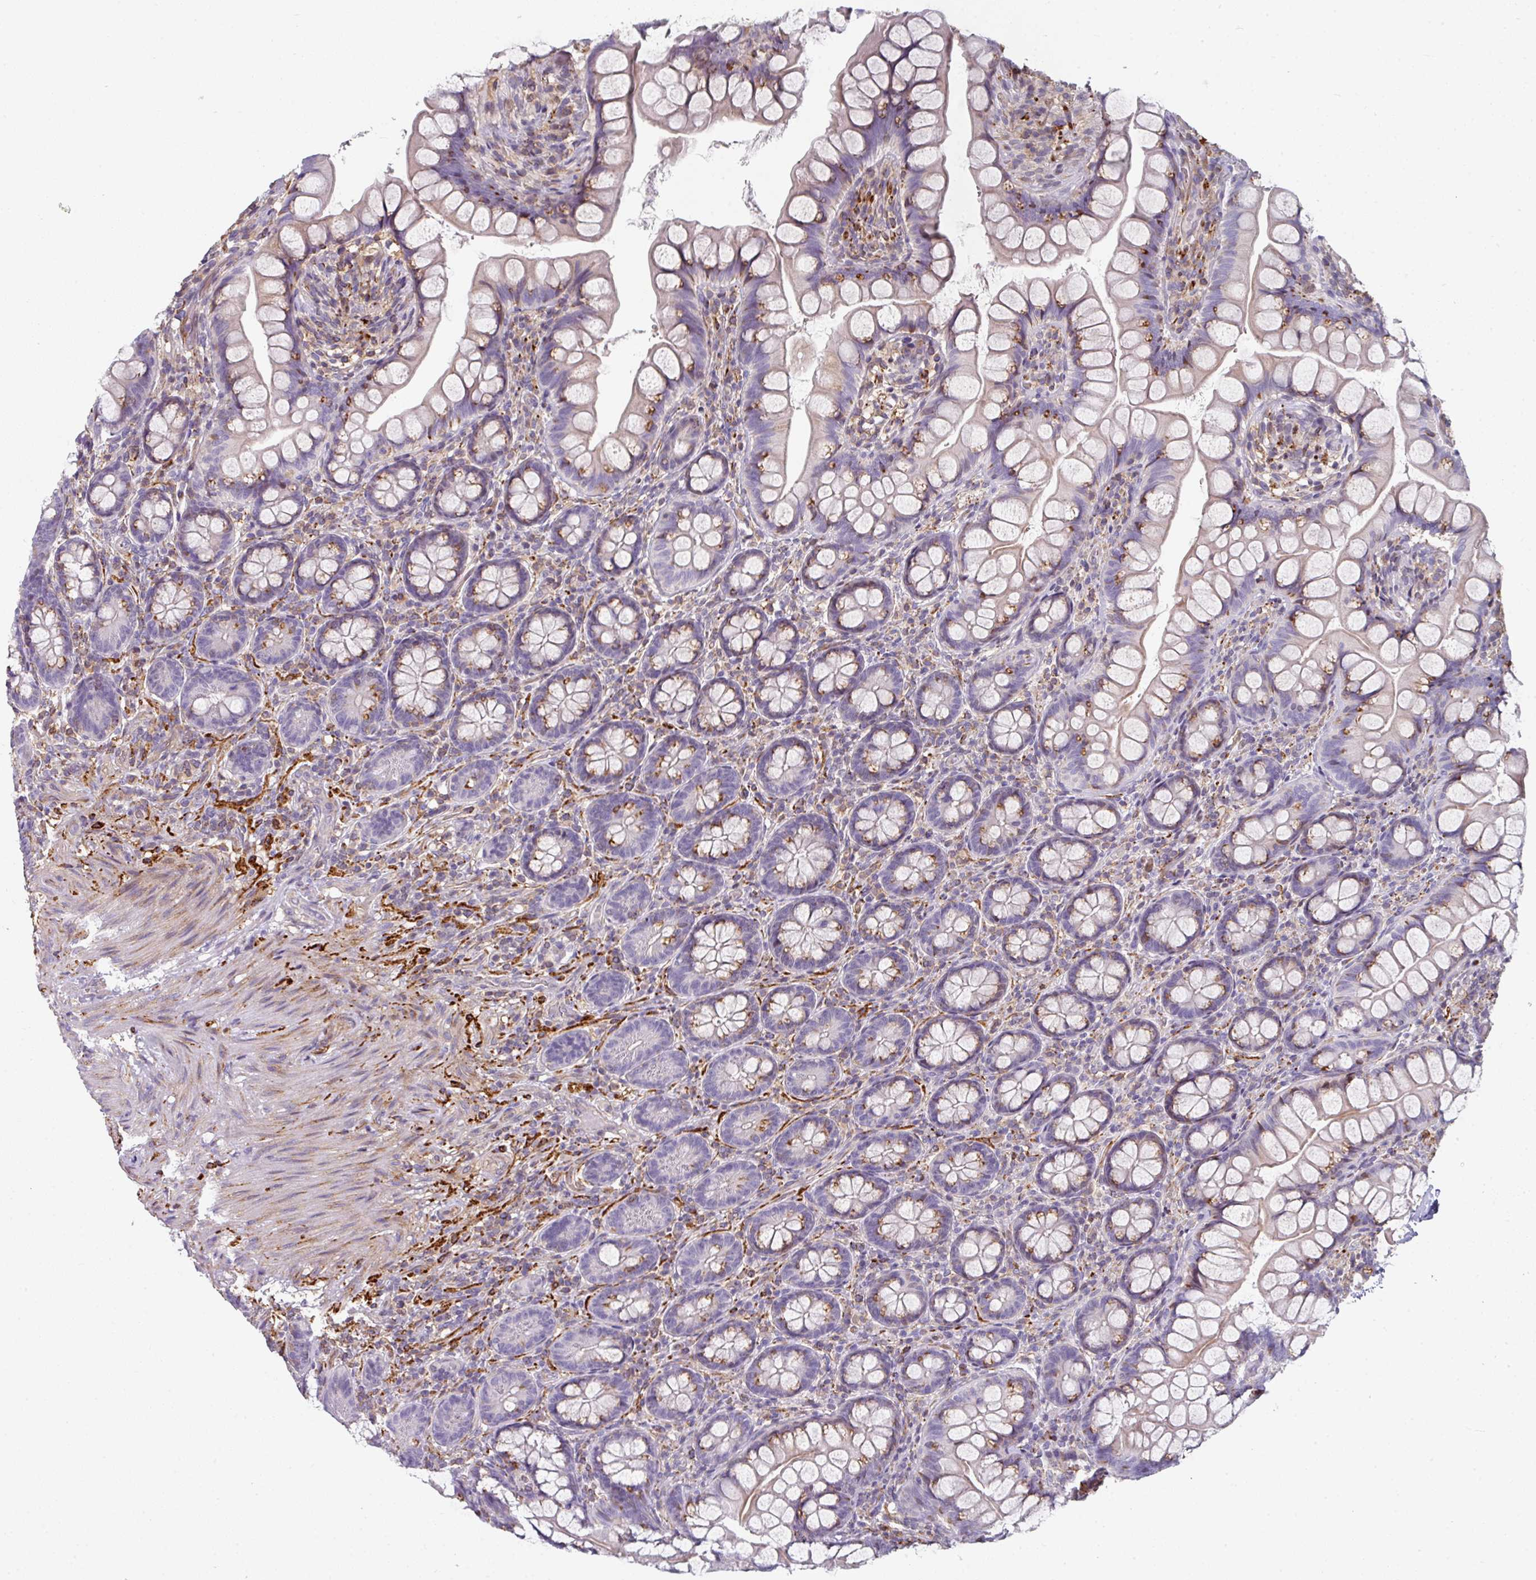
{"staining": {"intensity": "negative", "quantity": "none", "location": "none"}, "tissue": "small intestine", "cell_type": "Glandular cells", "image_type": "normal", "snomed": [{"axis": "morphology", "description": "Normal tissue, NOS"}, {"axis": "topography", "description": "Small intestine"}], "caption": "Immunohistochemical staining of benign small intestine reveals no significant expression in glandular cells.", "gene": "BEND5", "patient": {"sex": "male", "age": 70}}